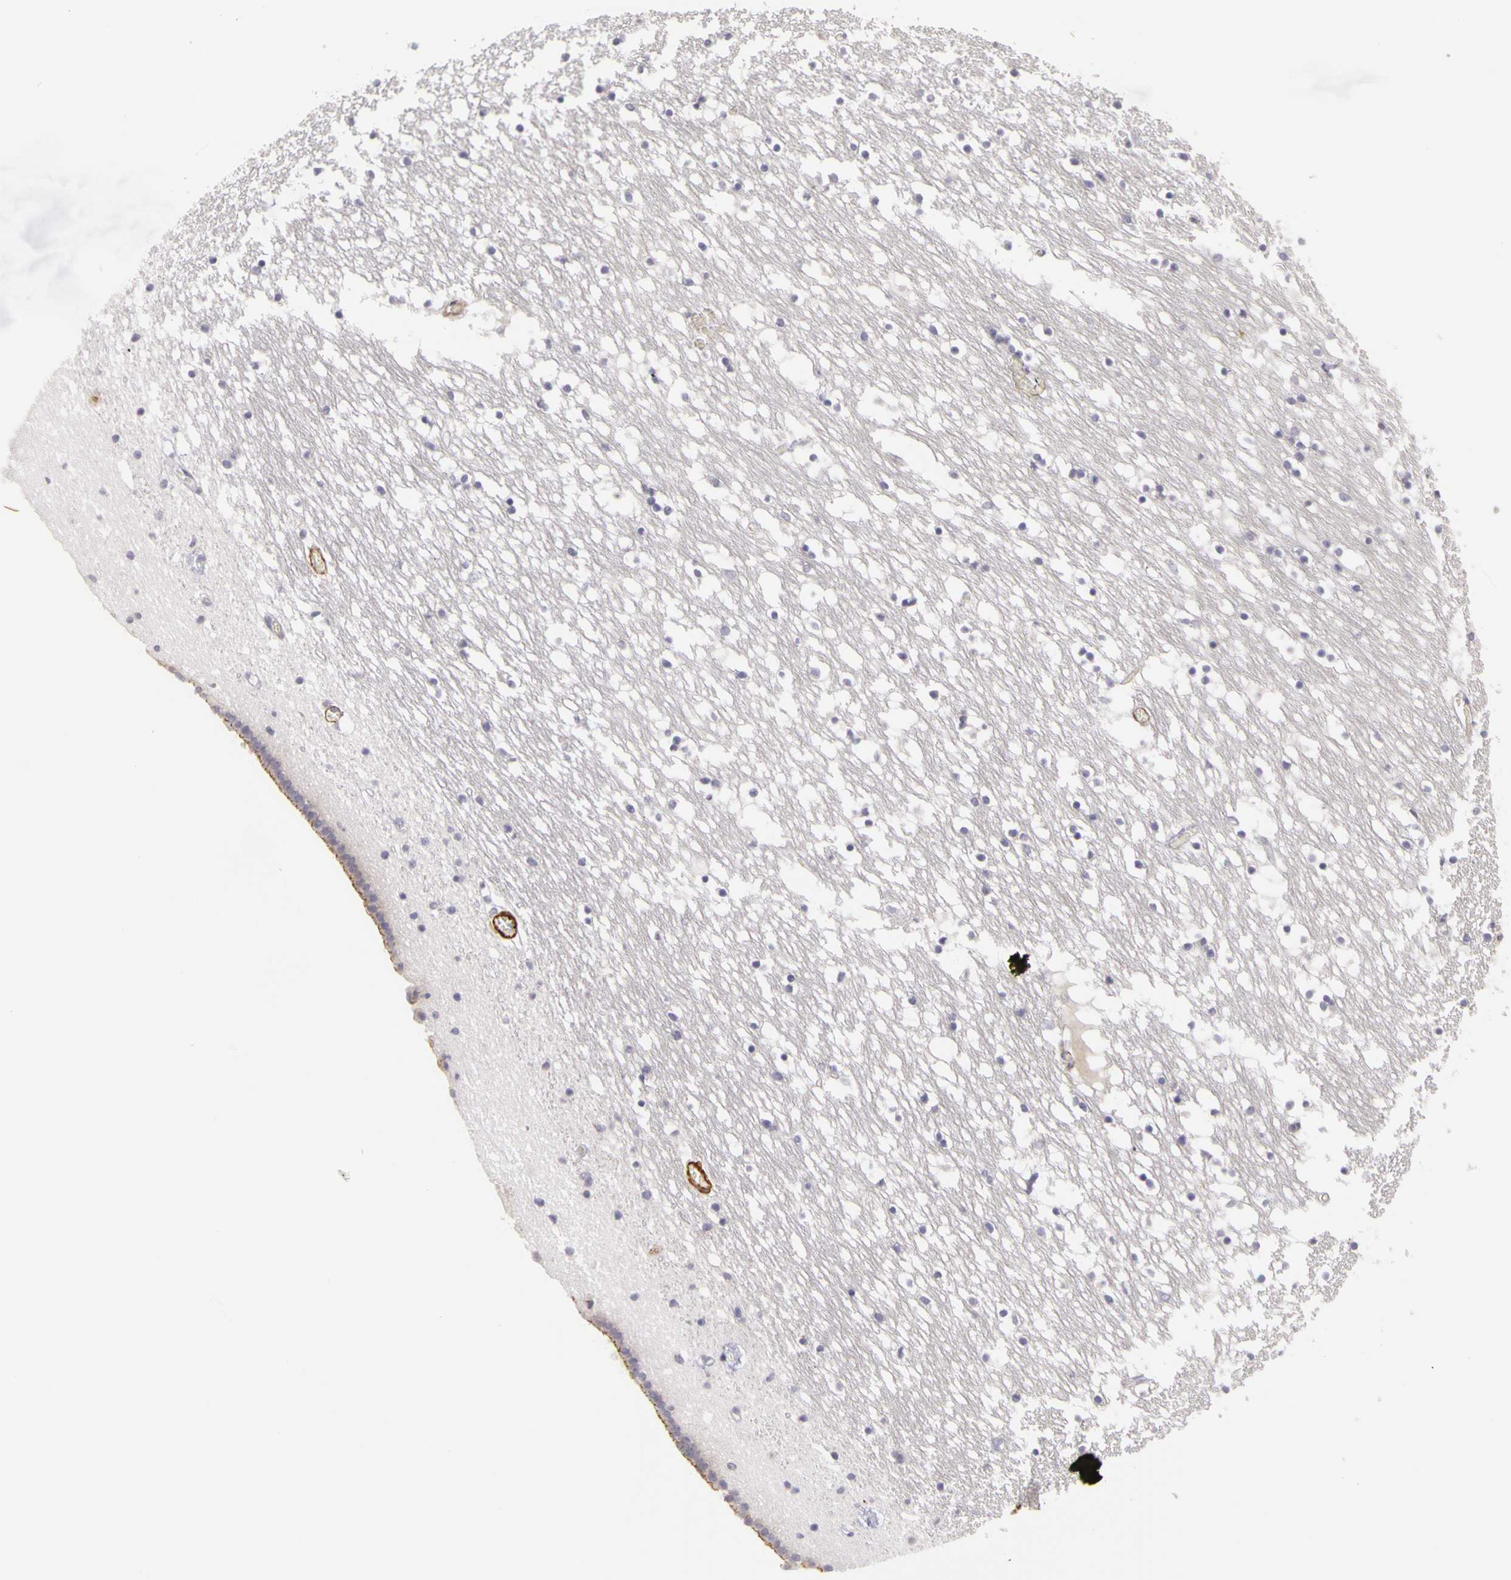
{"staining": {"intensity": "negative", "quantity": "none", "location": "none"}, "tissue": "caudate", "cell_type": "Glial cells", "image_type": "normal", "snomed": [{"axis": "morphology", "description": "Normal tissue, NOS"}, {"axis": "topography", "description": "Lateral ventricle wall"}], "caption": "This photomicrograph is of benign caudate stained with immunohistochemistry to label a protein in brown with the nuclei are counter-stained blue. There is no expression in glial cells.", "gene": "CNTN2", "patient": {"sex": "male", "age": 45}}